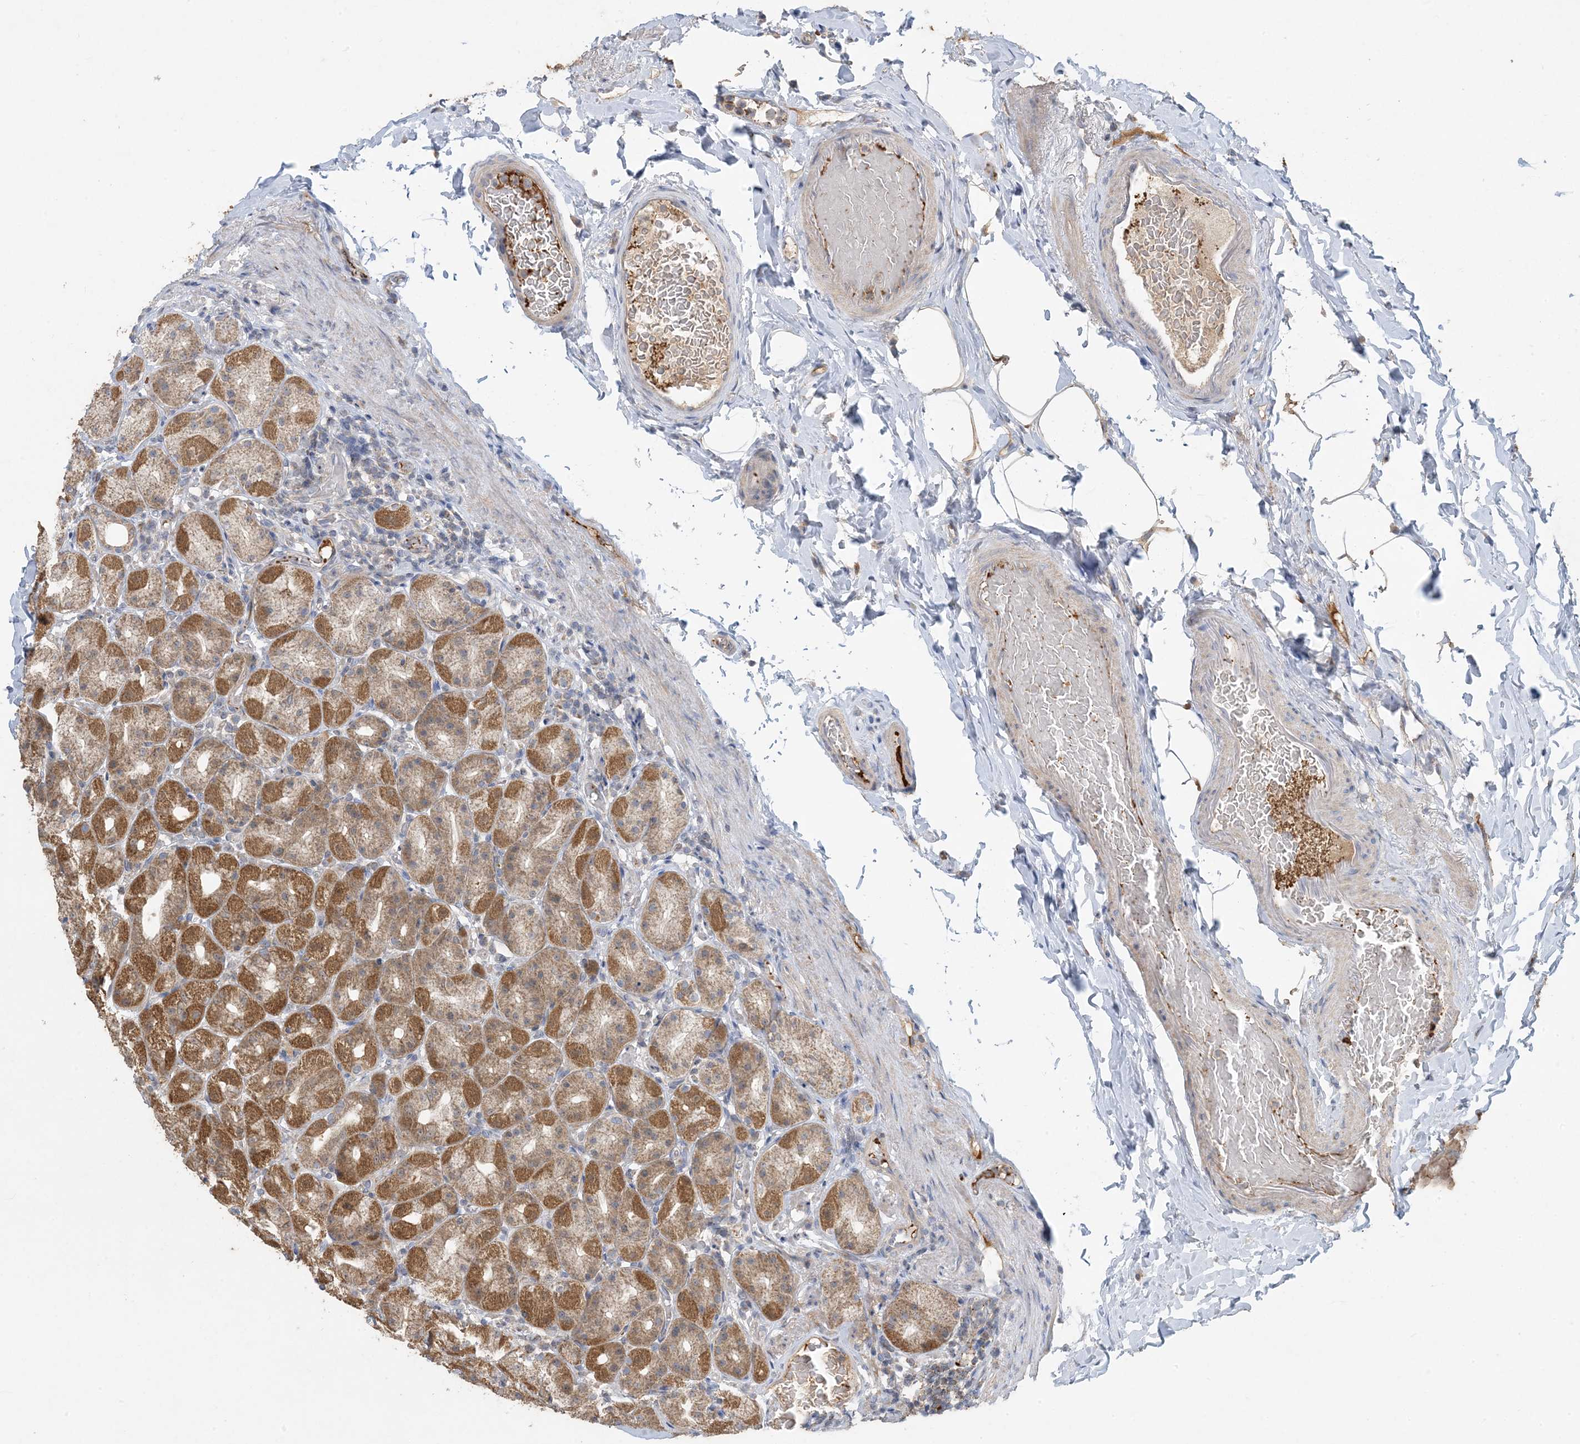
{"staining": {"intensity": "moderate", "quantity": ">75%", "location": "cytoplasmic/membranous"}, "tissue": "stomach", "cell_type": "Glandular cells", "image_type": "normal", "snomed": [{"axis": "morphology", "description": "Normal tissue, NOS"}, {"axis": "topography", "description": "Stomach, upper"}], "caption": "High-power microscopy captured an immunohistochemistry (IHC) image of normal stomach, revealing moderate cytoplasmic/membranous staining in approximately >75% of glandular cells.", "gene": "ECHDC1", "patient": {"sex": "male", "age": 68}}